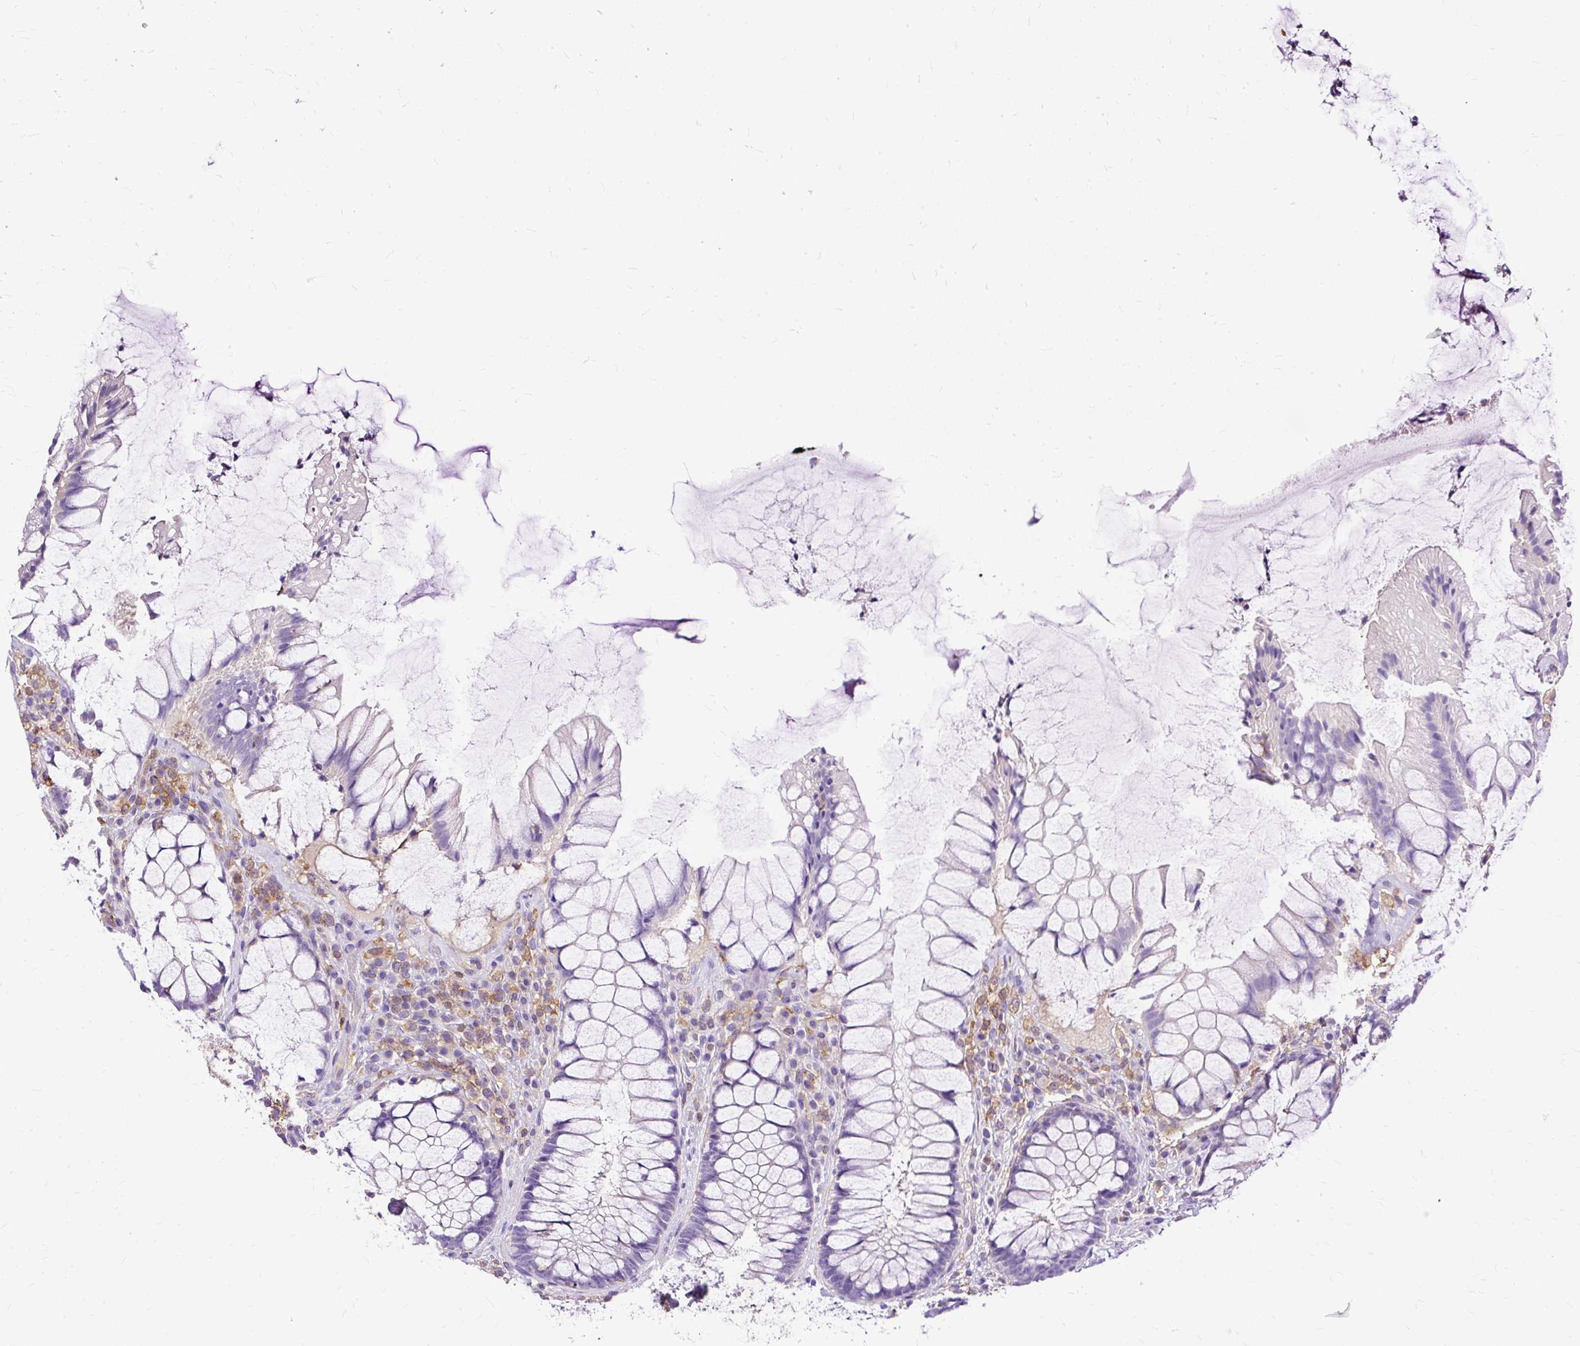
{"staining": {"intensity": "negative", "quantity": "none", "location": "none"}, "tissue": "rectum", "cell_type": "Glandular cells", "image_type": "normal", "snomed": [{"axis": "morphology", "description": "Normal tissue, NOS"}, {"axis": "topography", "description": "Rectum"}], "caption": "Immunohistochemistry (IHC) photomicrograph of unremarkable rectum: rectum stained with DAB (3,3'-diaminobenzidine) demonstrates no significant protein positivity in glandular cells.", "gene": "TWF2", "patient": {"sex": "female", "age": 58}}